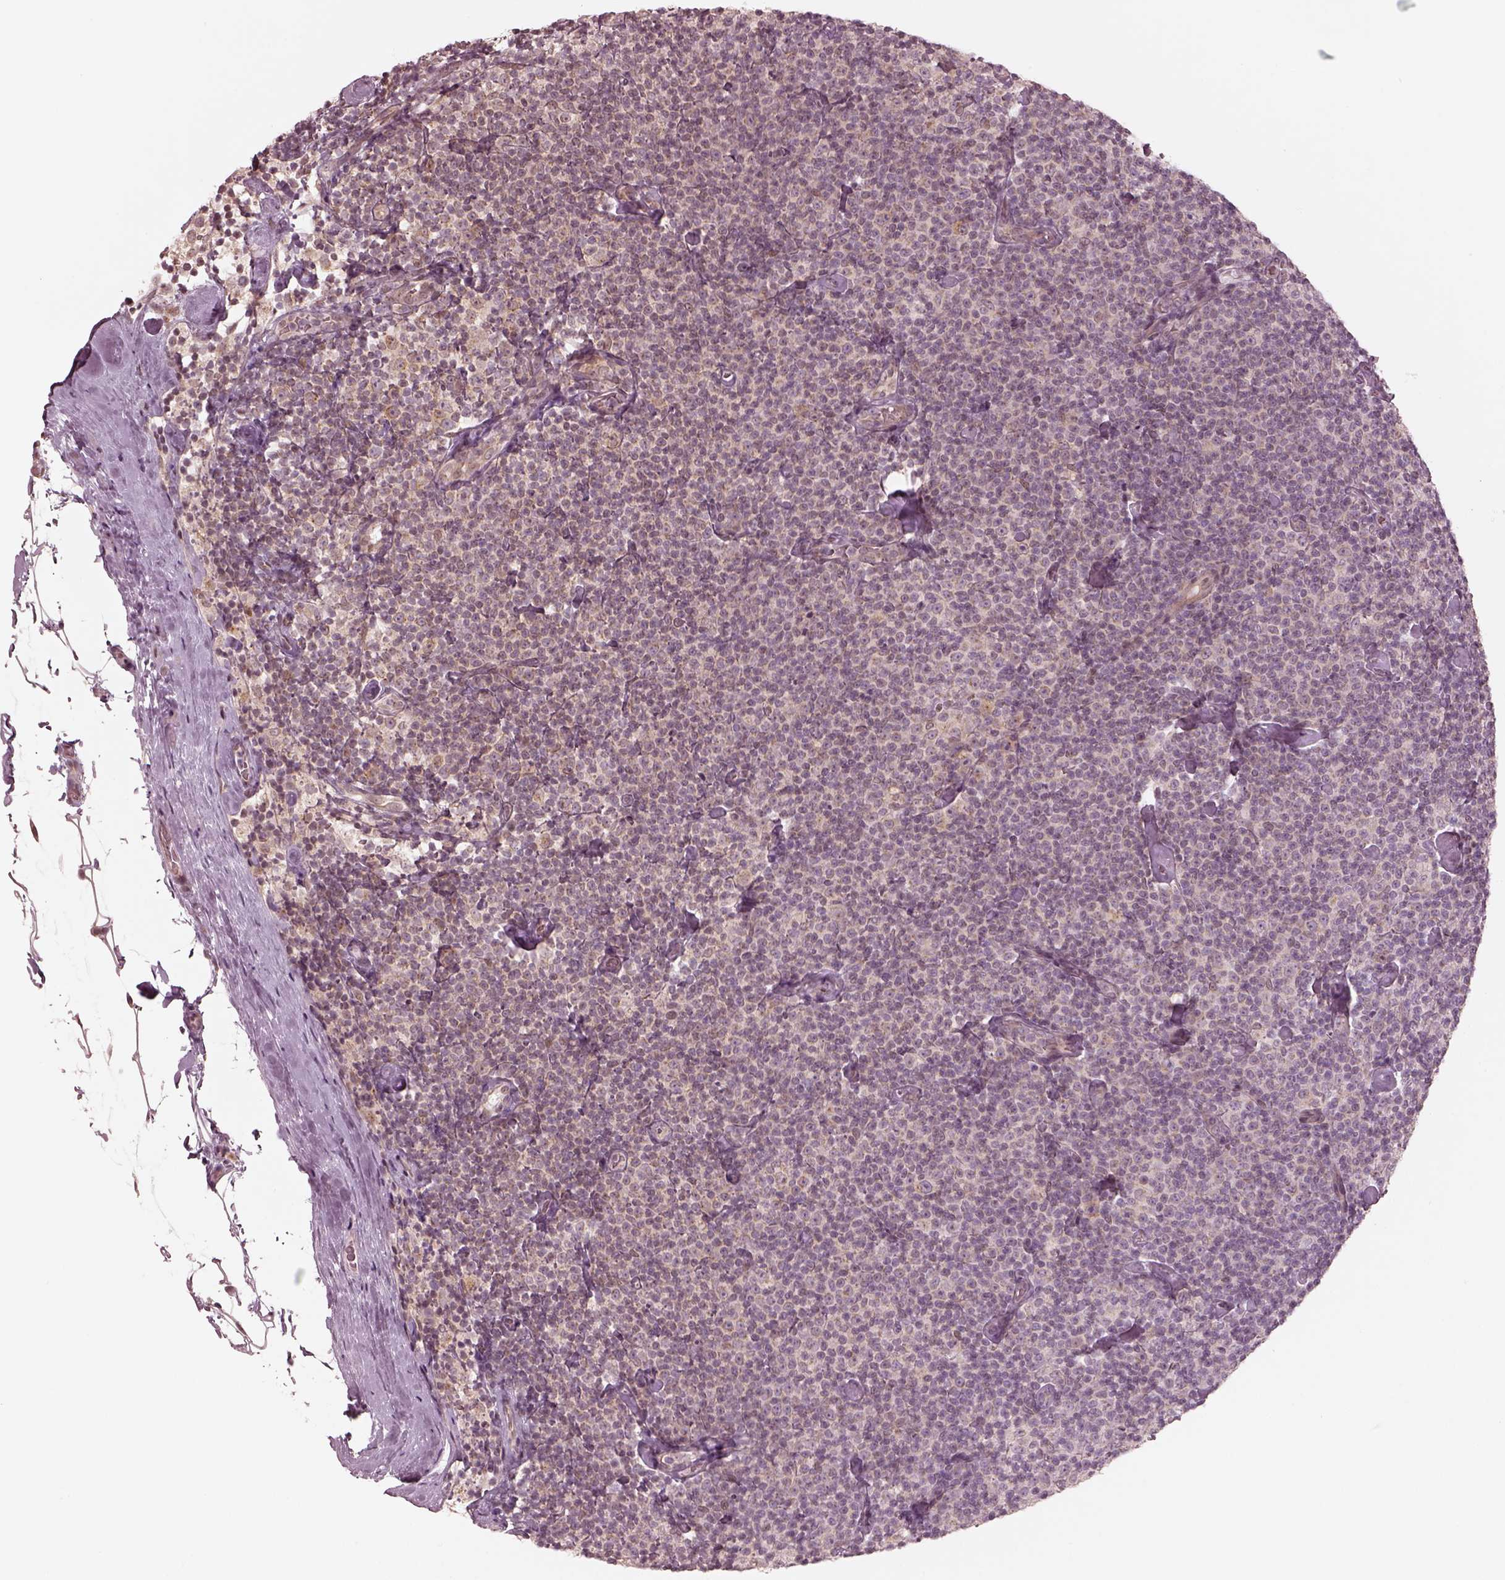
{"staining": {"intensity": "weak", "quantity": "<25%", "location": "cytoplasmic/membranous"}, "tissue": "lymphoma", "cell_type": "Tumor cells", "image_type": "cancer", "snomed": [{"axis": "morphology", "description": "Malignant lymphoma, non-Hodgkin's type, Low grade"}, {"axis": "topography", "description": "Lymph node"}], "caption": "Low-grade malignant lymphoma, non-Hodgkin's type was stained to show a protein in brown. There is no significant staining in tumor cells.", "gene": "IQCB1", "patient": {"sex": "male", "age": 81}}